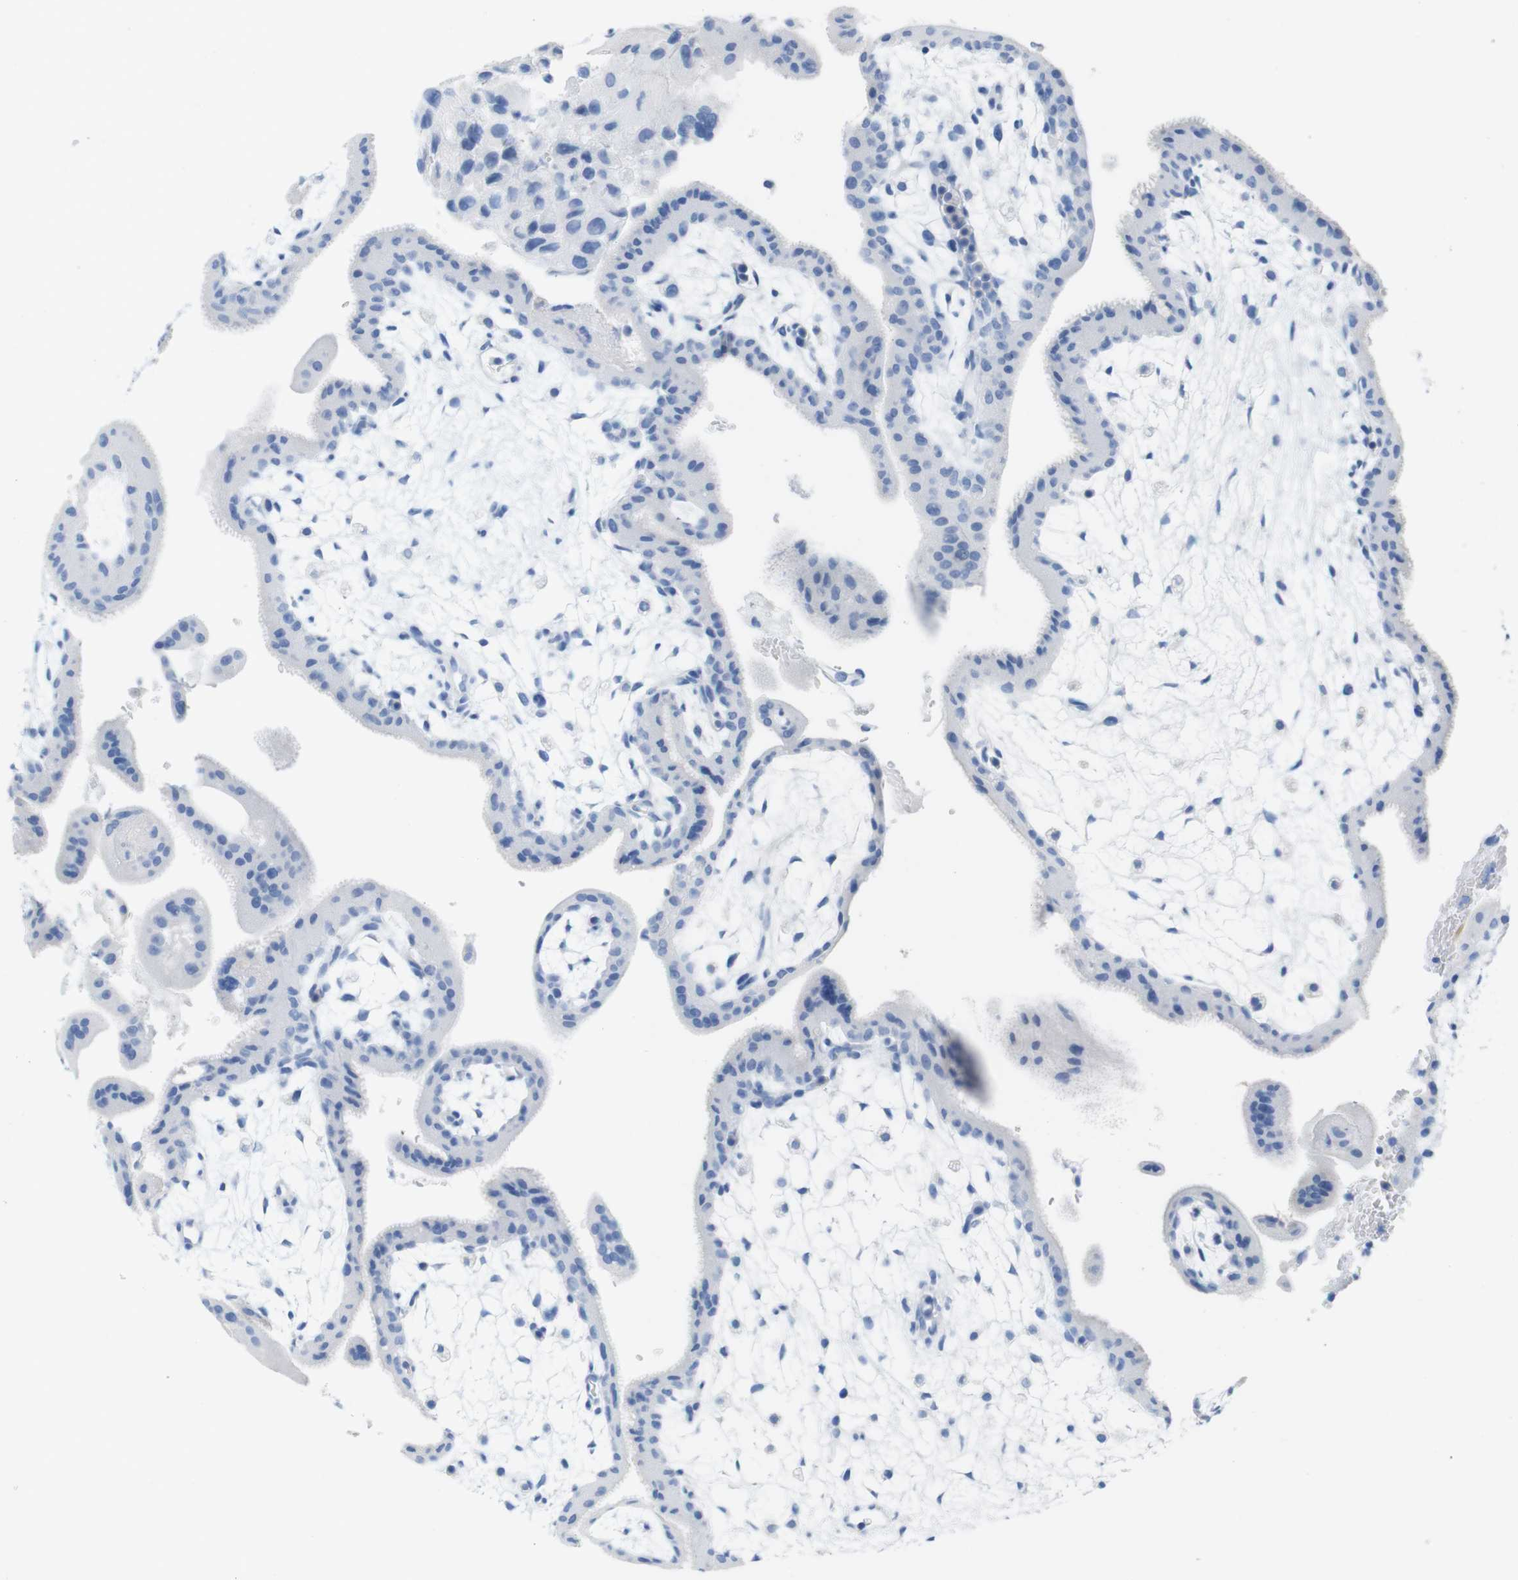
{"staining": {"intensity": "negative", "quantity": "none", "location": "none"}, "tissue": "placenta", "cell_type": "Decidual cells", "image_type": "normal", "snomed": [{"axis": "morphology", "description": "Normal tissue, NOS"}, {"axis": "topography", "description": "Placenta"}], "caption": "Immunohistochemistry (IHC) histopathology image of normal placenta stained for a protein (brown), which exhibits no expression in decidual cells.", "gene": "LAG3", "patient": {"sex": "female", "age": 35}}